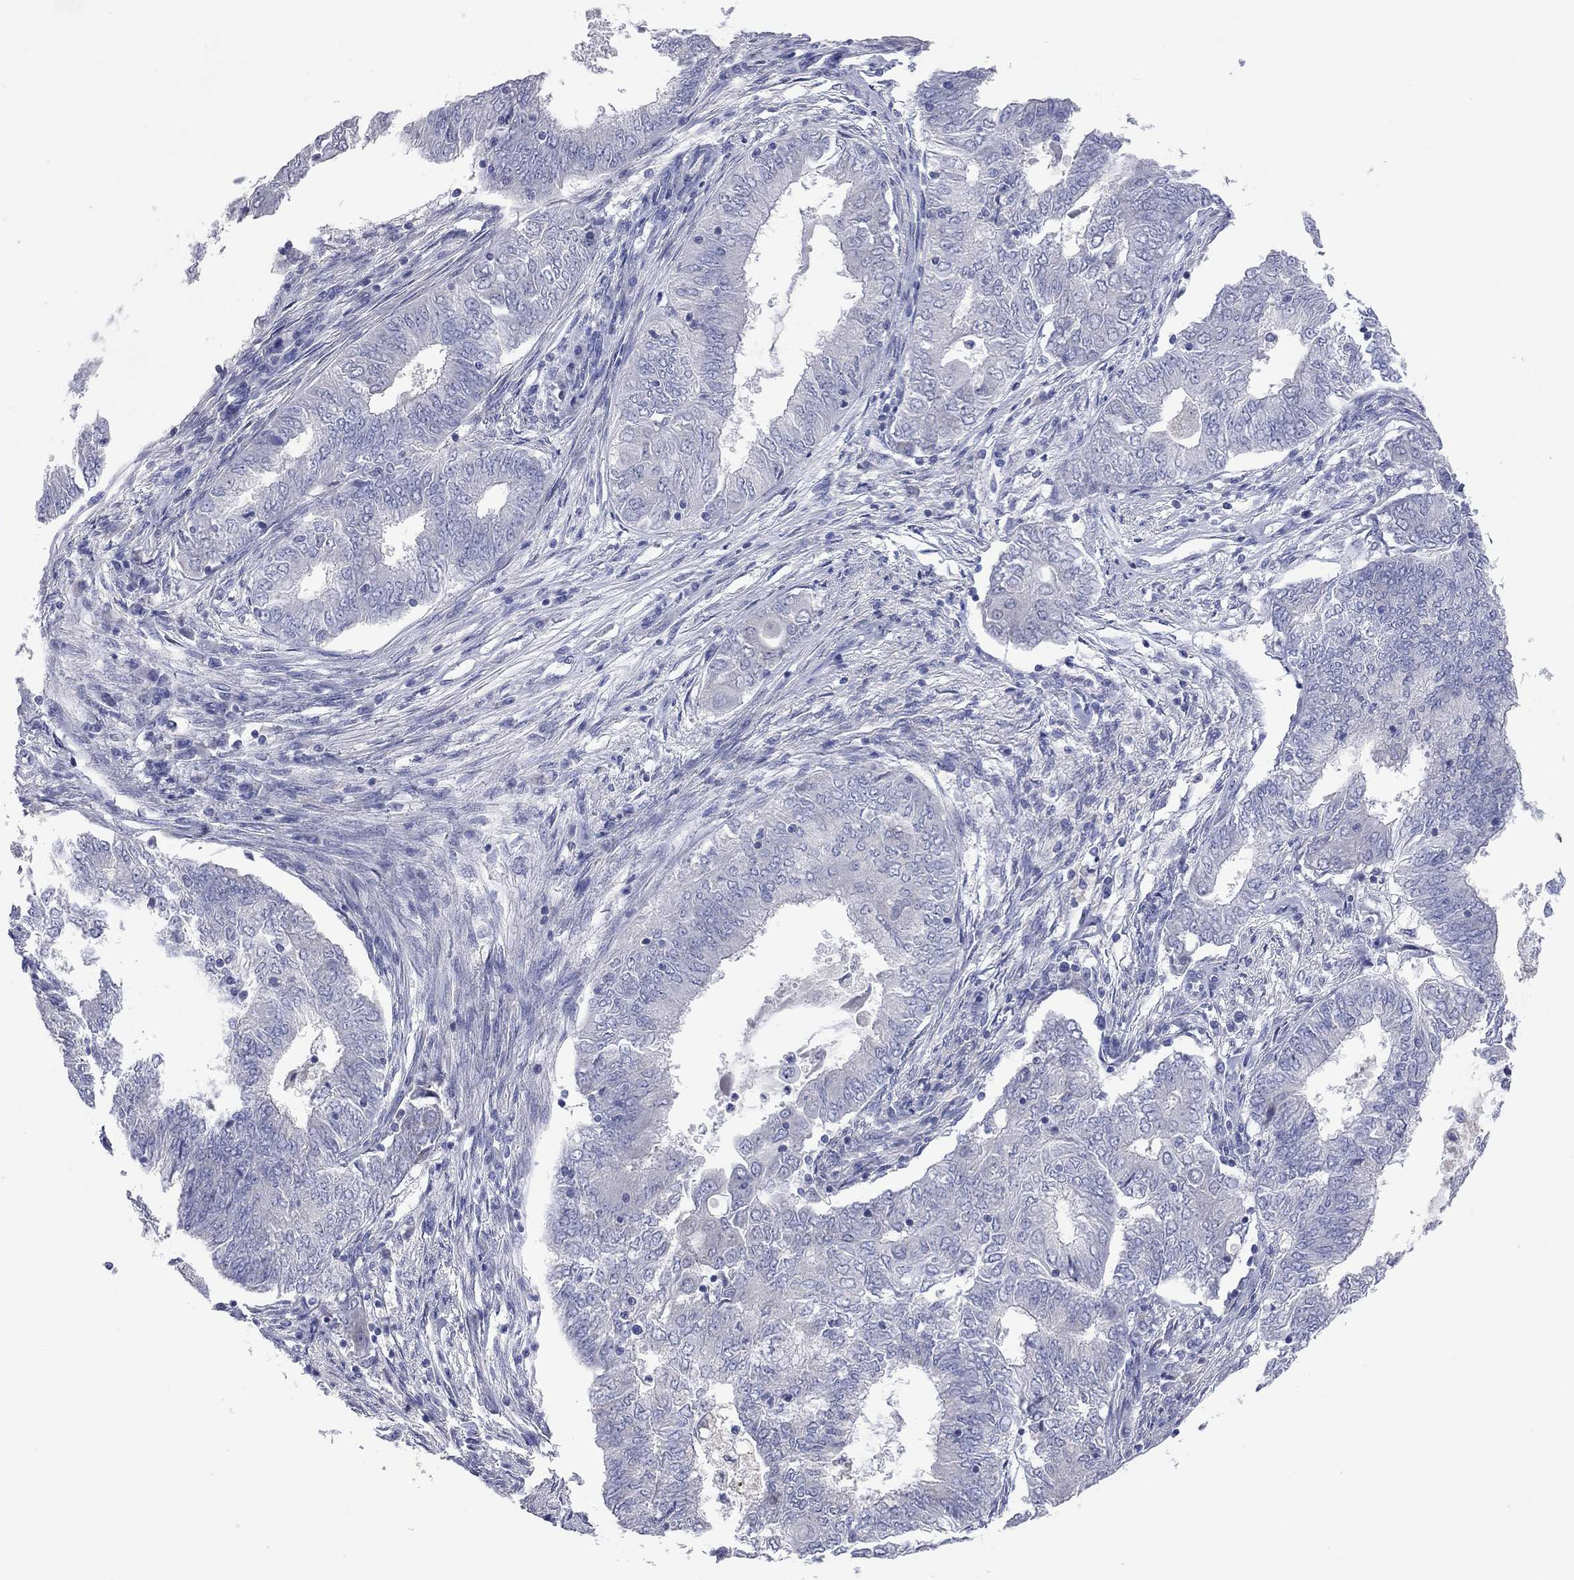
{"staining": {"intensity": "negative", "quantity": "none", "location": "none"}, "tissue": "endometrial cancer", "cell_type": "Tumor cells", "image_type": "cancer", "snomed": [{"axis": "morphology", "description": "Adenocarcinoma, NOS"}, {"axis": "topography", "description": "Endometrium"}], "caption": "IHC histopathology image of neoplastic tissue: human adenocarcinoma (endometrial) stained with DAB (3,3'-diaminobenzidine) exhibits no significant protein staining in tumor cells.", "gene": "KCNB1", "patient": {"sex": "female", "age": 62}}